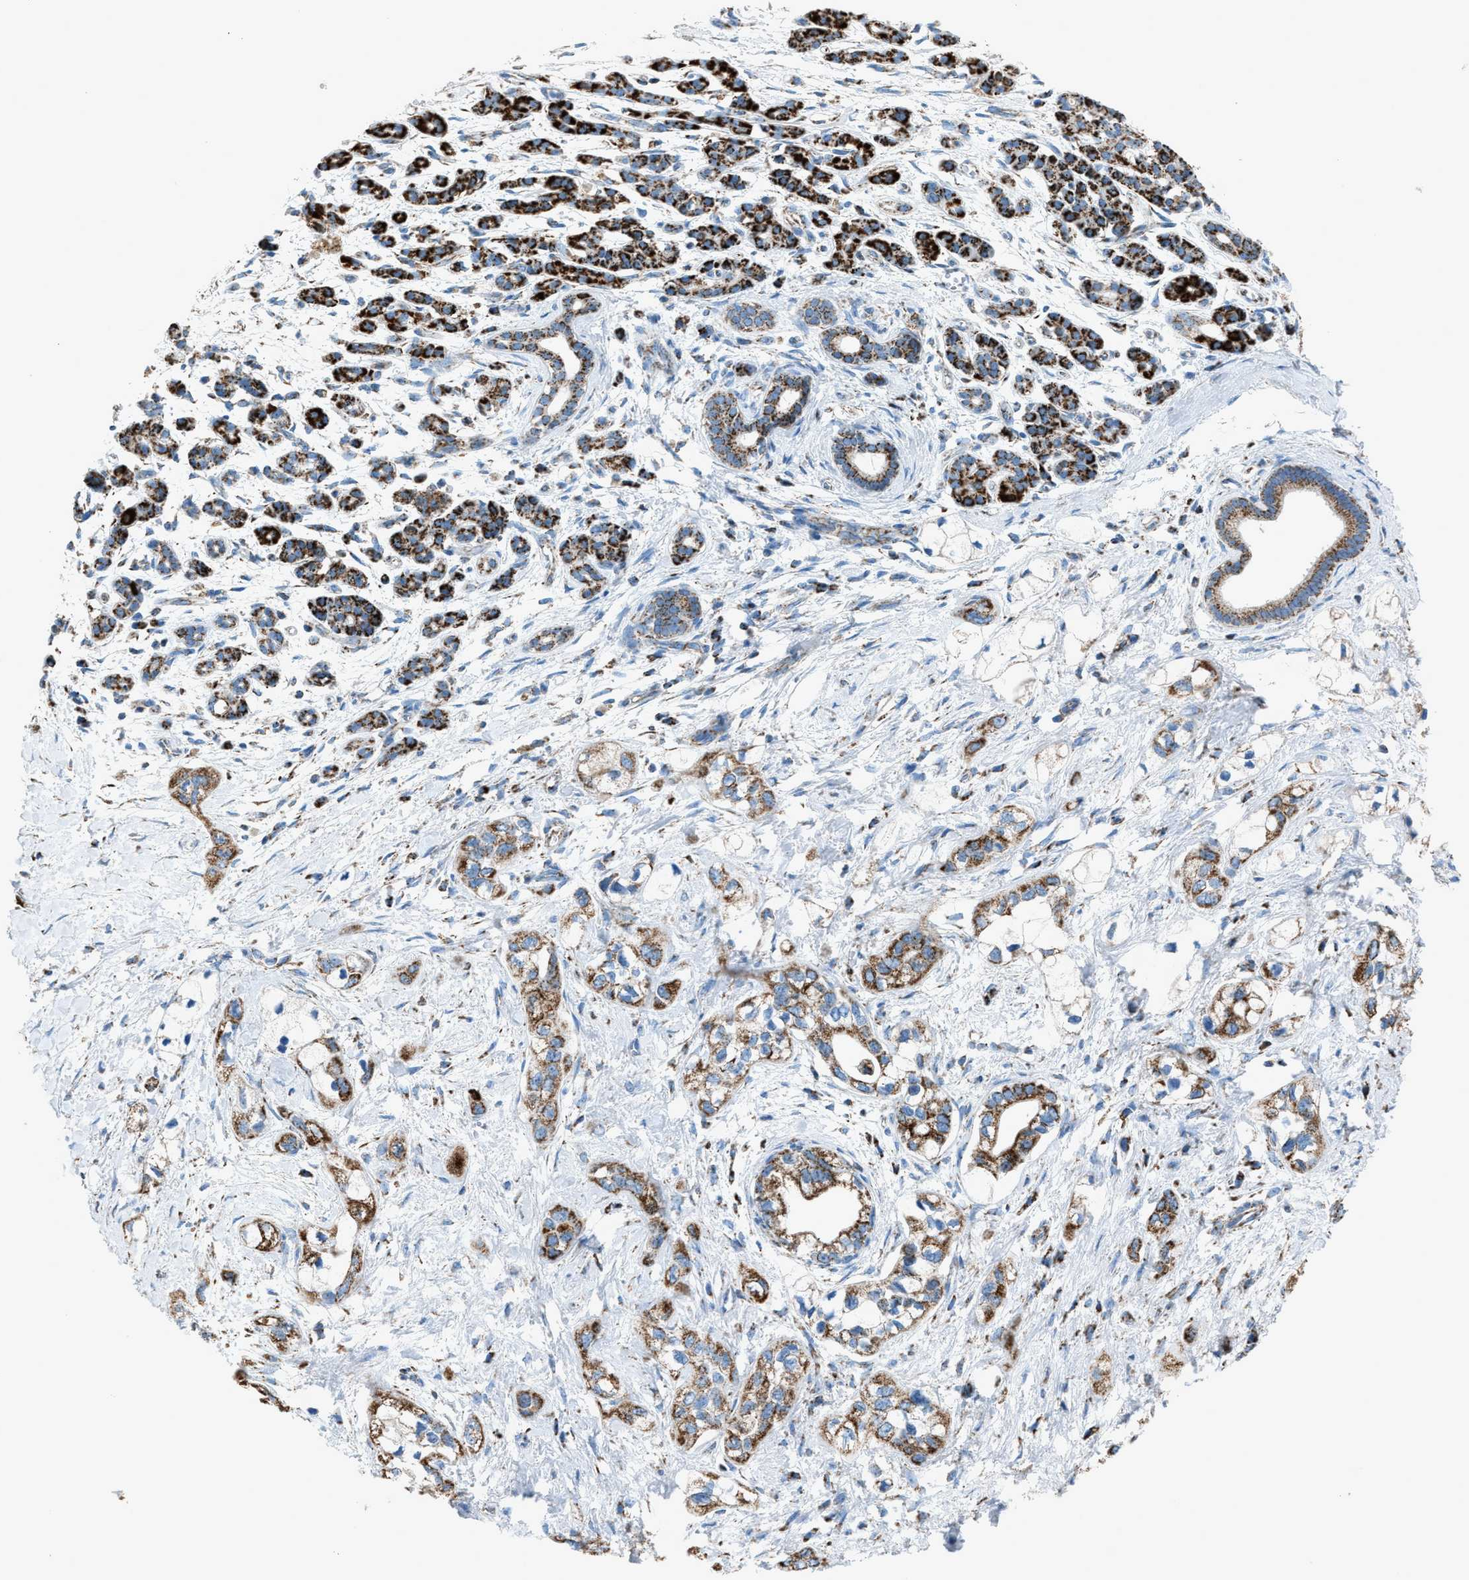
{"staining": {"intensity": "moderate", "quantity": ">75%", "location": "cytoplasmic/membranous"}, "tissue": "pancreatic cancer", "cell_type": "Tumor cells", "image_type": "cancer", "snomed": [{"axis": "morphology", "description": "Adenocarcinoma, NOS"}, {"axis": "topography", "description": "Pancreas"}], "caption": "Pancreatic cancer (adenocarcinoma) stained with a brown dye demonstrates moderate cytoplasmic/membranous positive positivity in approximately >75% of tumor cells.", "gene": "MDH2", "patient": {"sex": "male", "age": 74}}